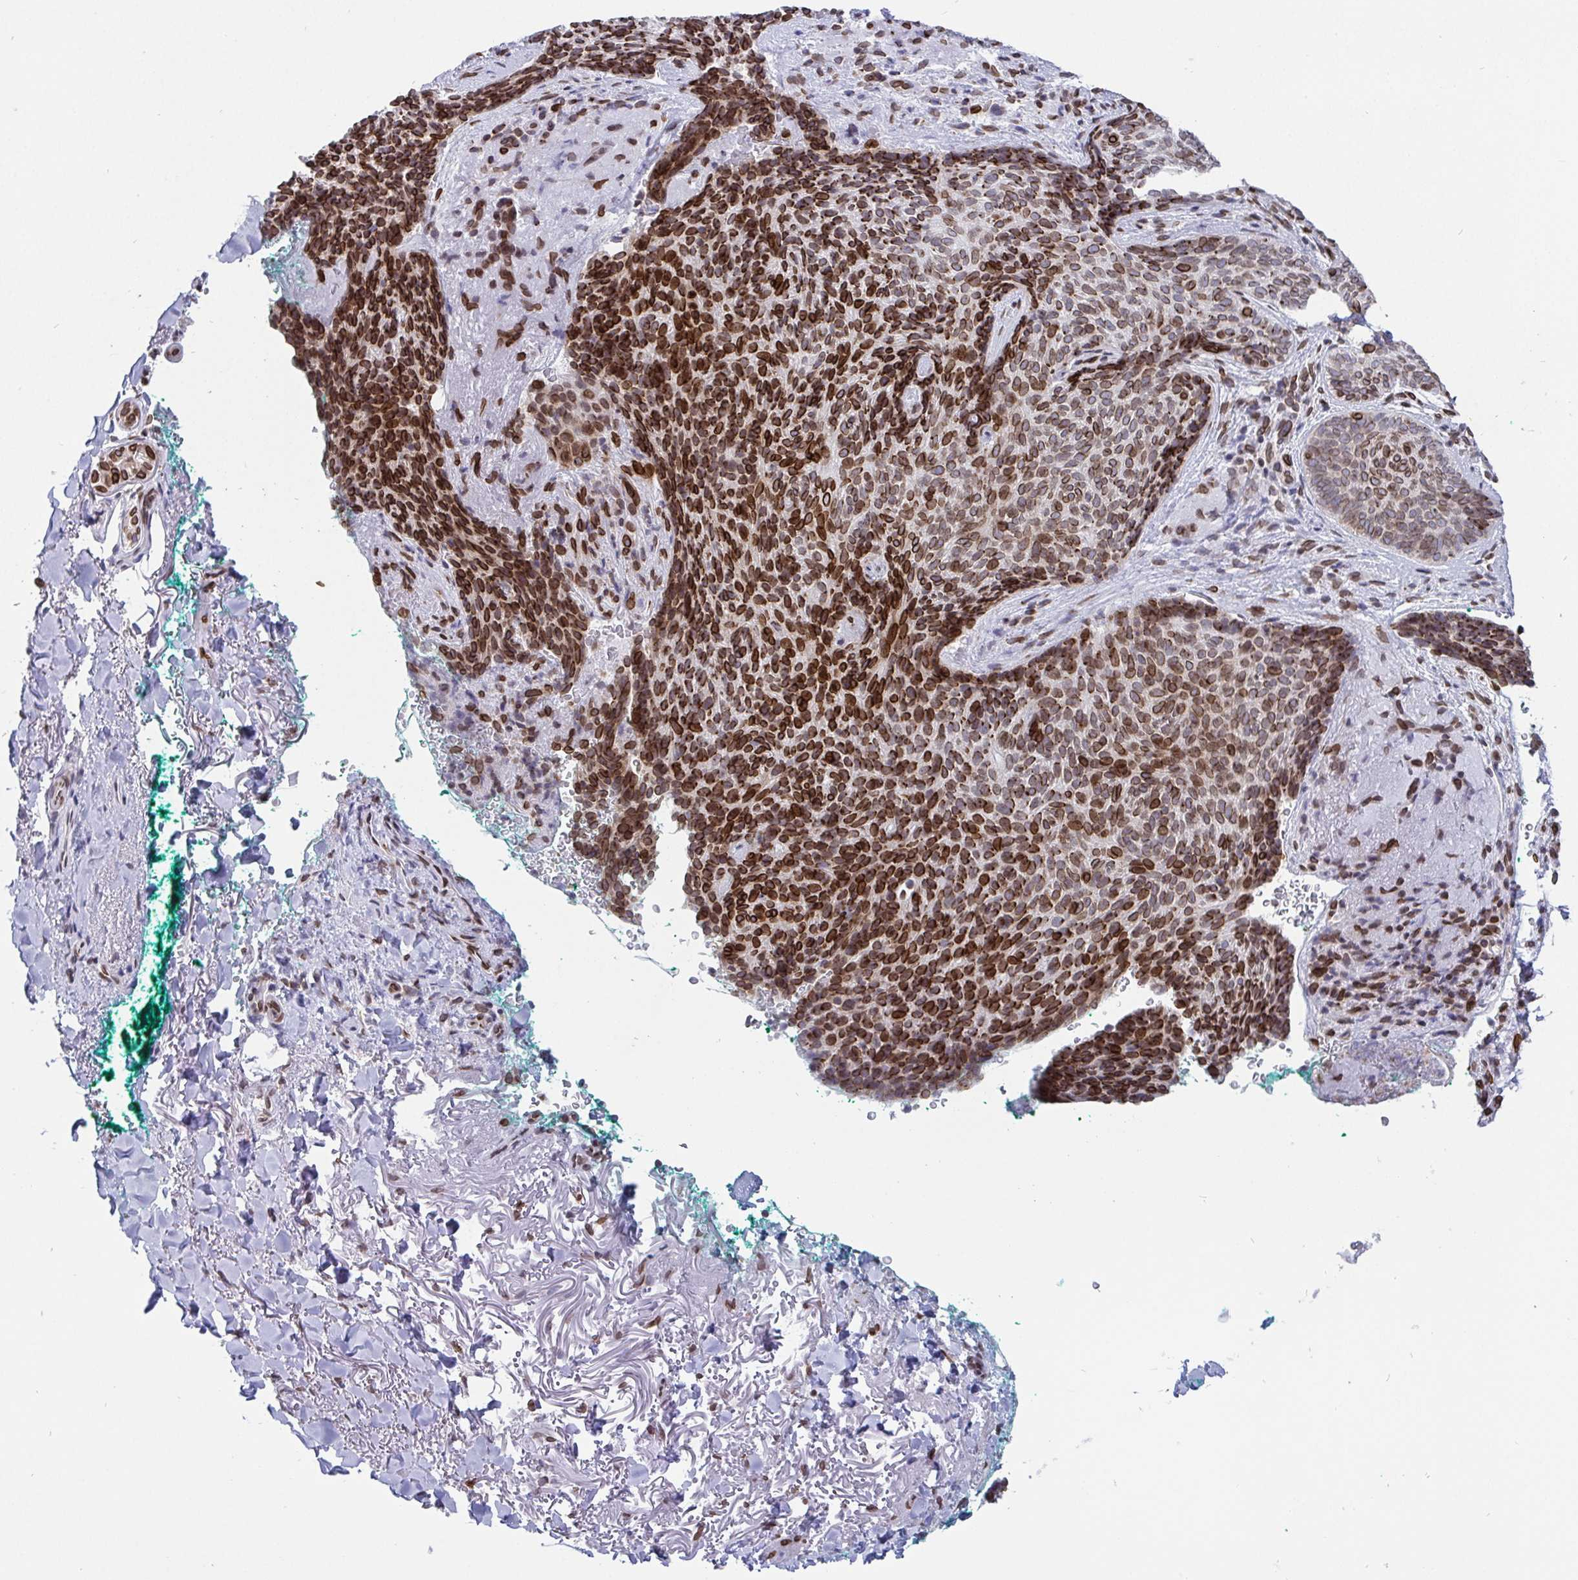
{"staining": {"intensity": "strong", "quantity": "25%-75%", "location": "cytoplasmic/membranous,nuclear"}, "tissue": "skin cancer", "cell_type": "Tumor cells", "image_type": "cancer", "snomed": [{"axis": "morphology", "description": "Basal cell carcinoma"}, {"axis": "topography", "description": "Skin"}, {"axis": "topography", "description": "Skin of head"}], "caption": "Immunohistochemical staining of human basal cell carcinoma (skin) reveals high levels of strong cytoplasmic/membranous and nuclear staining in approximately 25%-75% of tumor cells.", "gene": "EMD", "patient": {"sex": "female", "age": 92}}